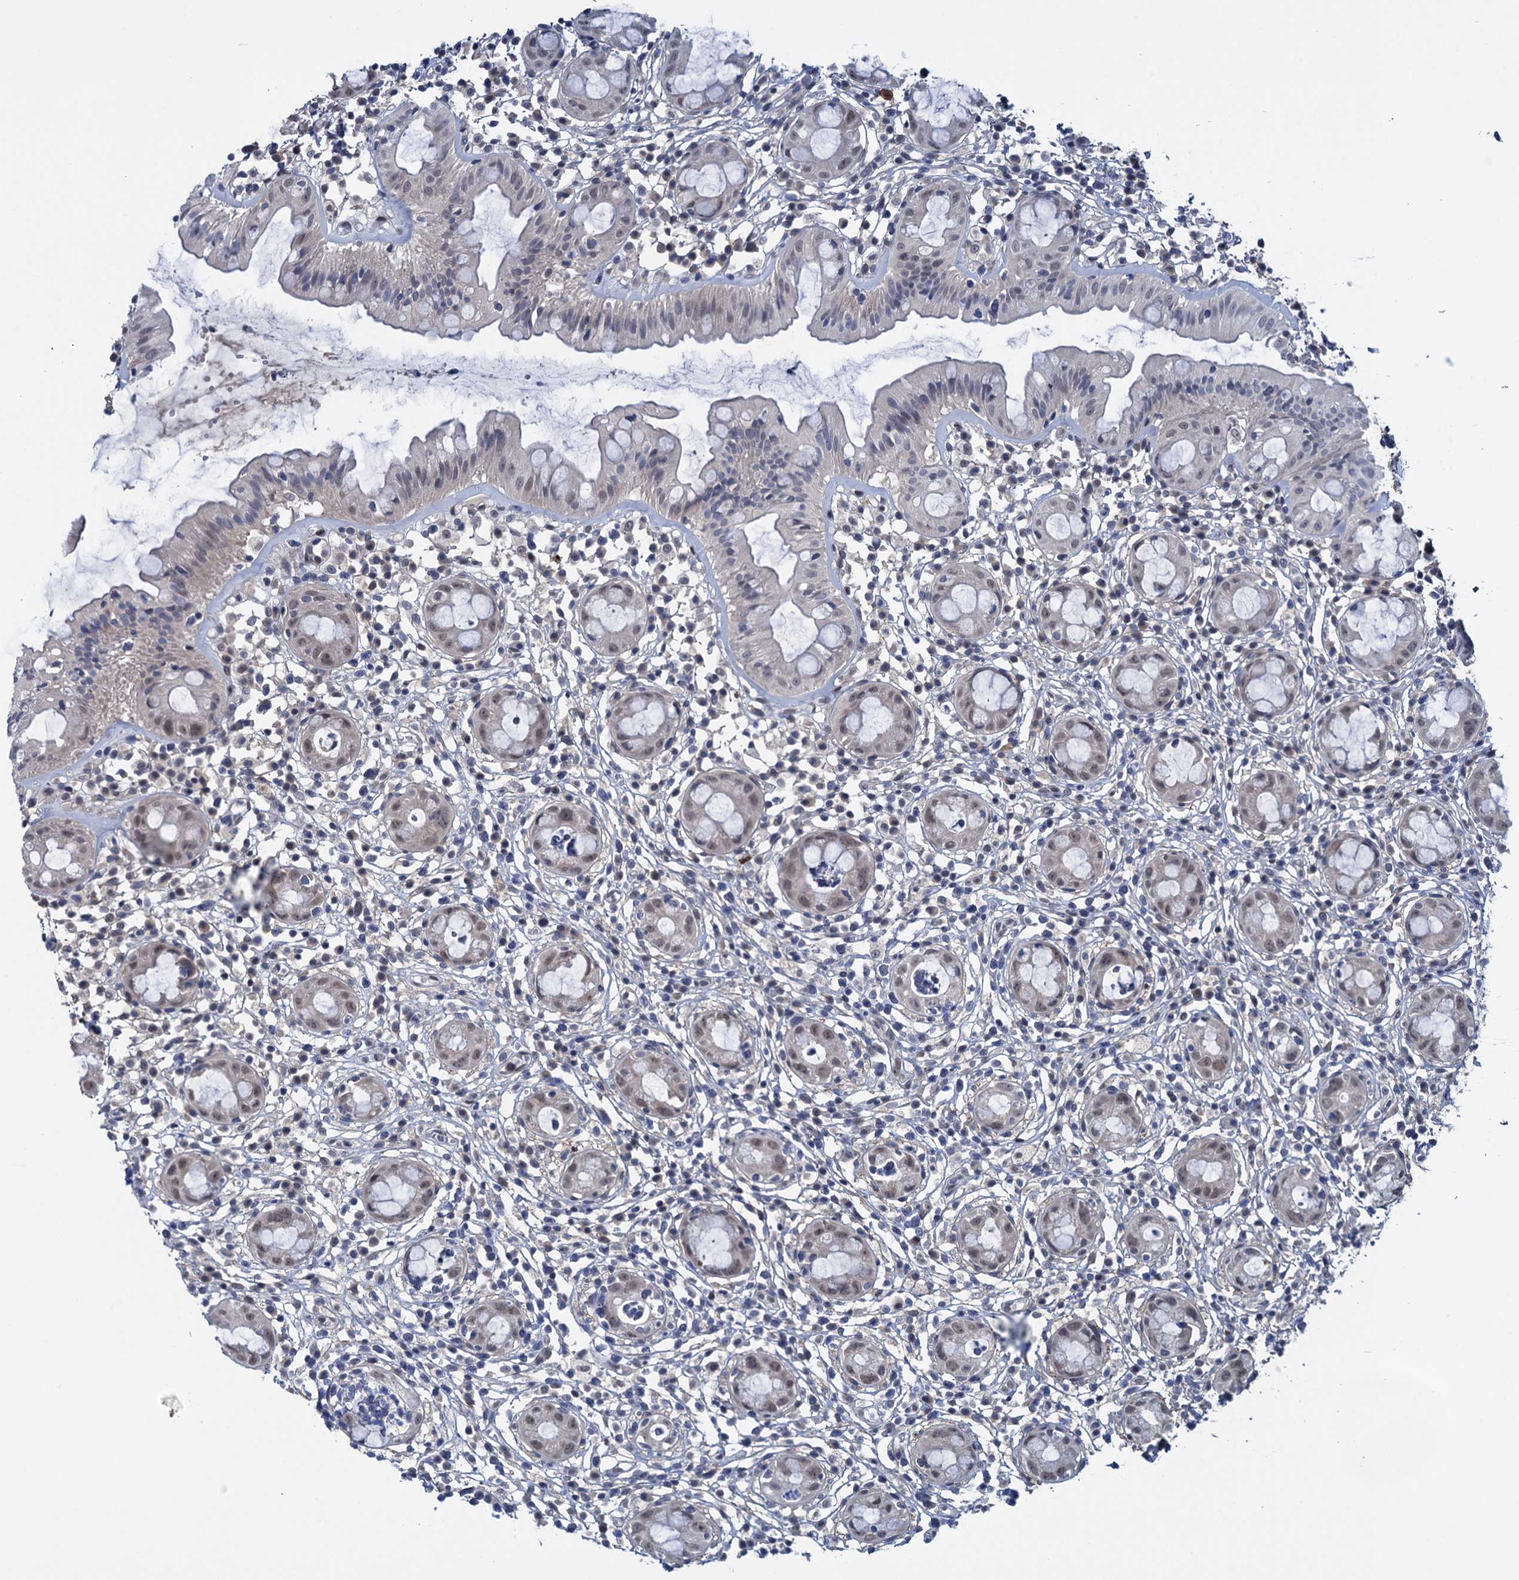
{"staining": {"intensity": "moderate", "quantity": "25%-75%", "location": "nuclear"}, "tissue": "rectum", "cell_type": "Glandular cells", "image_type": "normal", "snomed": [{"axis": "morphology", "description": "Normal tissue, NOS"}, {"axis": "topography", "description": "Rectum"}], "caption": "Rectum stained with a brown dye demonstrates moderate nuclear positive positivity in approximately 25%-75% of glandular cells.", "gene": "SAE1", "patient": {"sex": "female", "age": 57}}